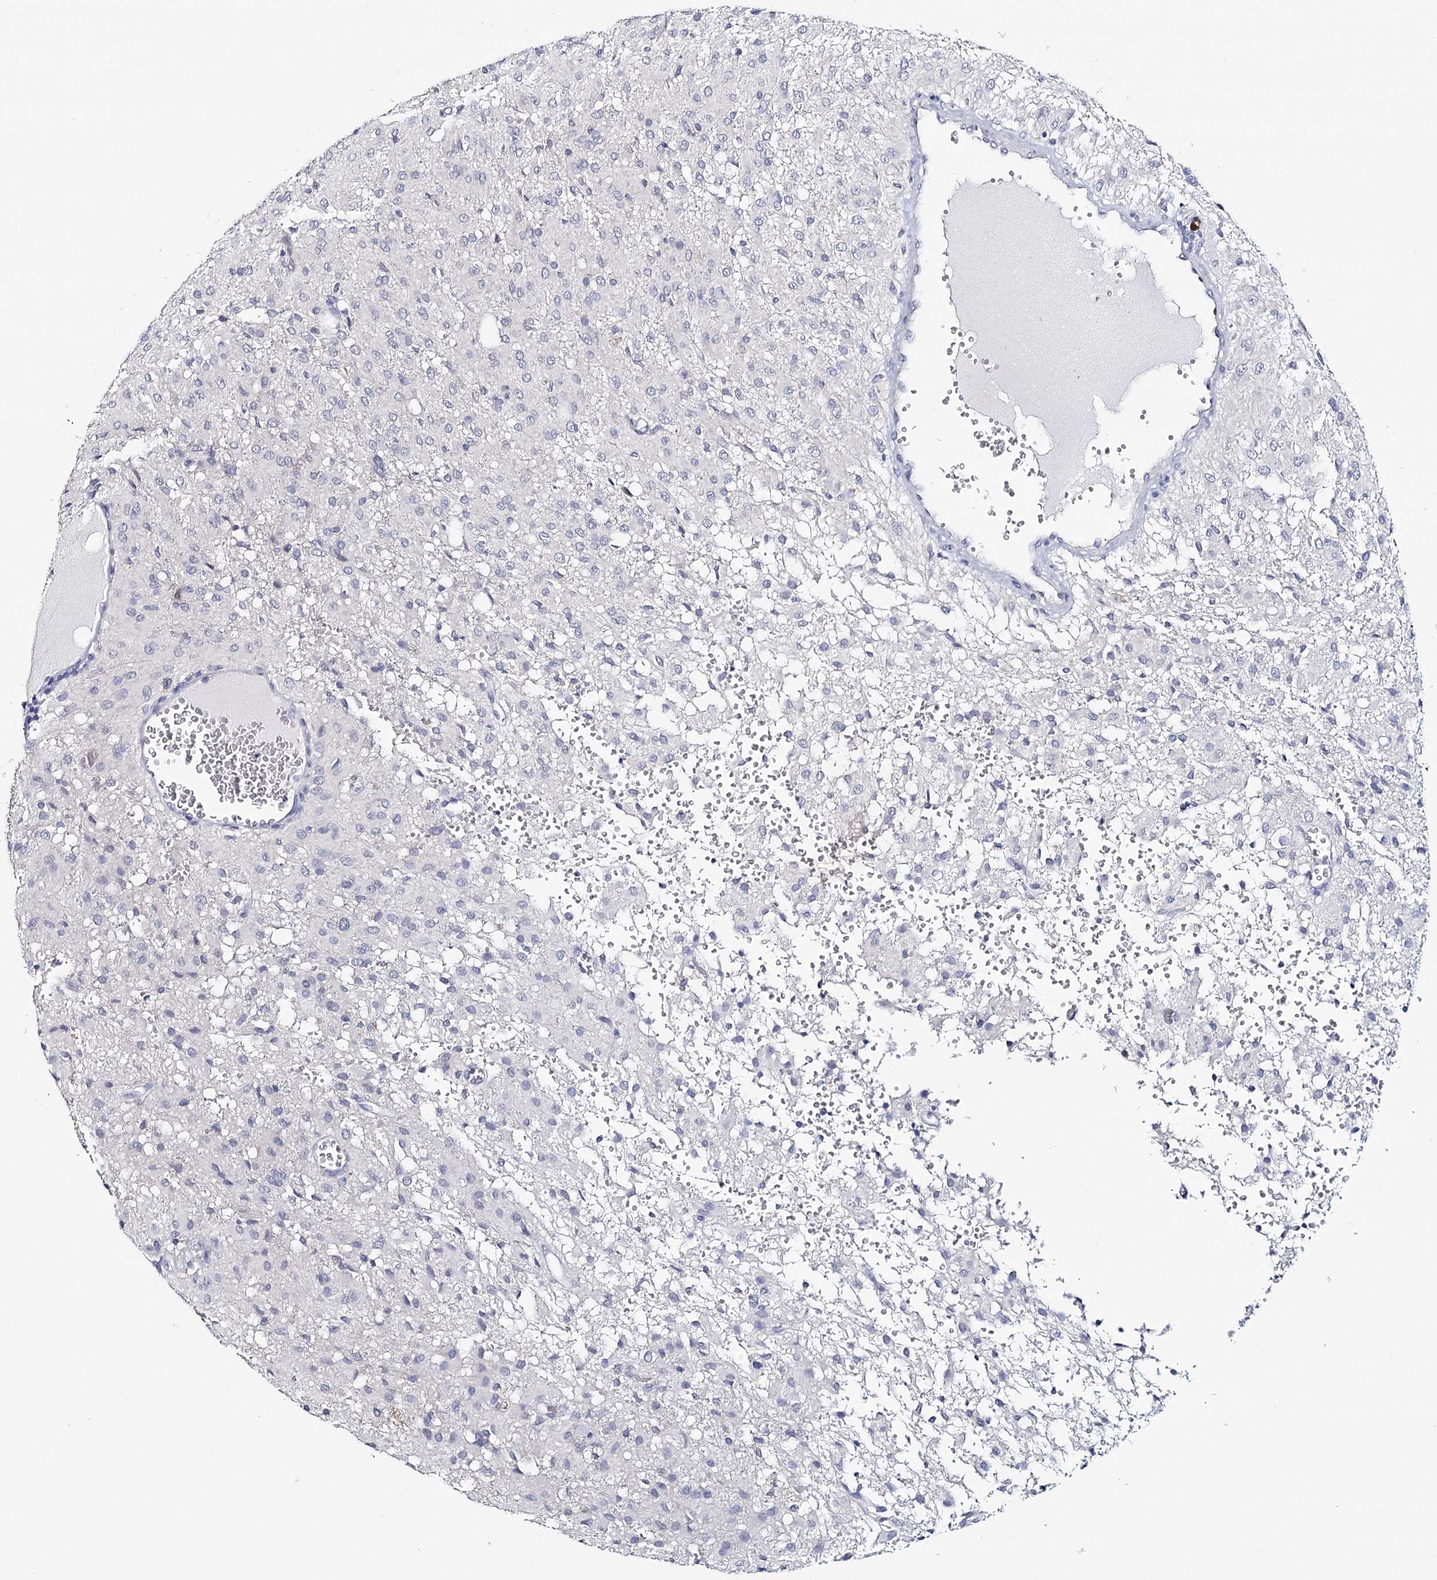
{"staining": {"intensity": "negative", "quantity": "none", "location": "none"}, "tissue": "glioma", "cell_type": "Tumor cells", "image_type": "cancer", "snomed": [{"axis": "morphology", "description": "Glioma, malignant, High grade"}, {"axis": "topography", "description": "Brain"}], "caption": "An image of high-grade glioma (malignant) stained for a protein exhibits no brown staining in tumor cells.", "gene": "HSPA4L", "patient": {"sex": "female", "age": 59}}